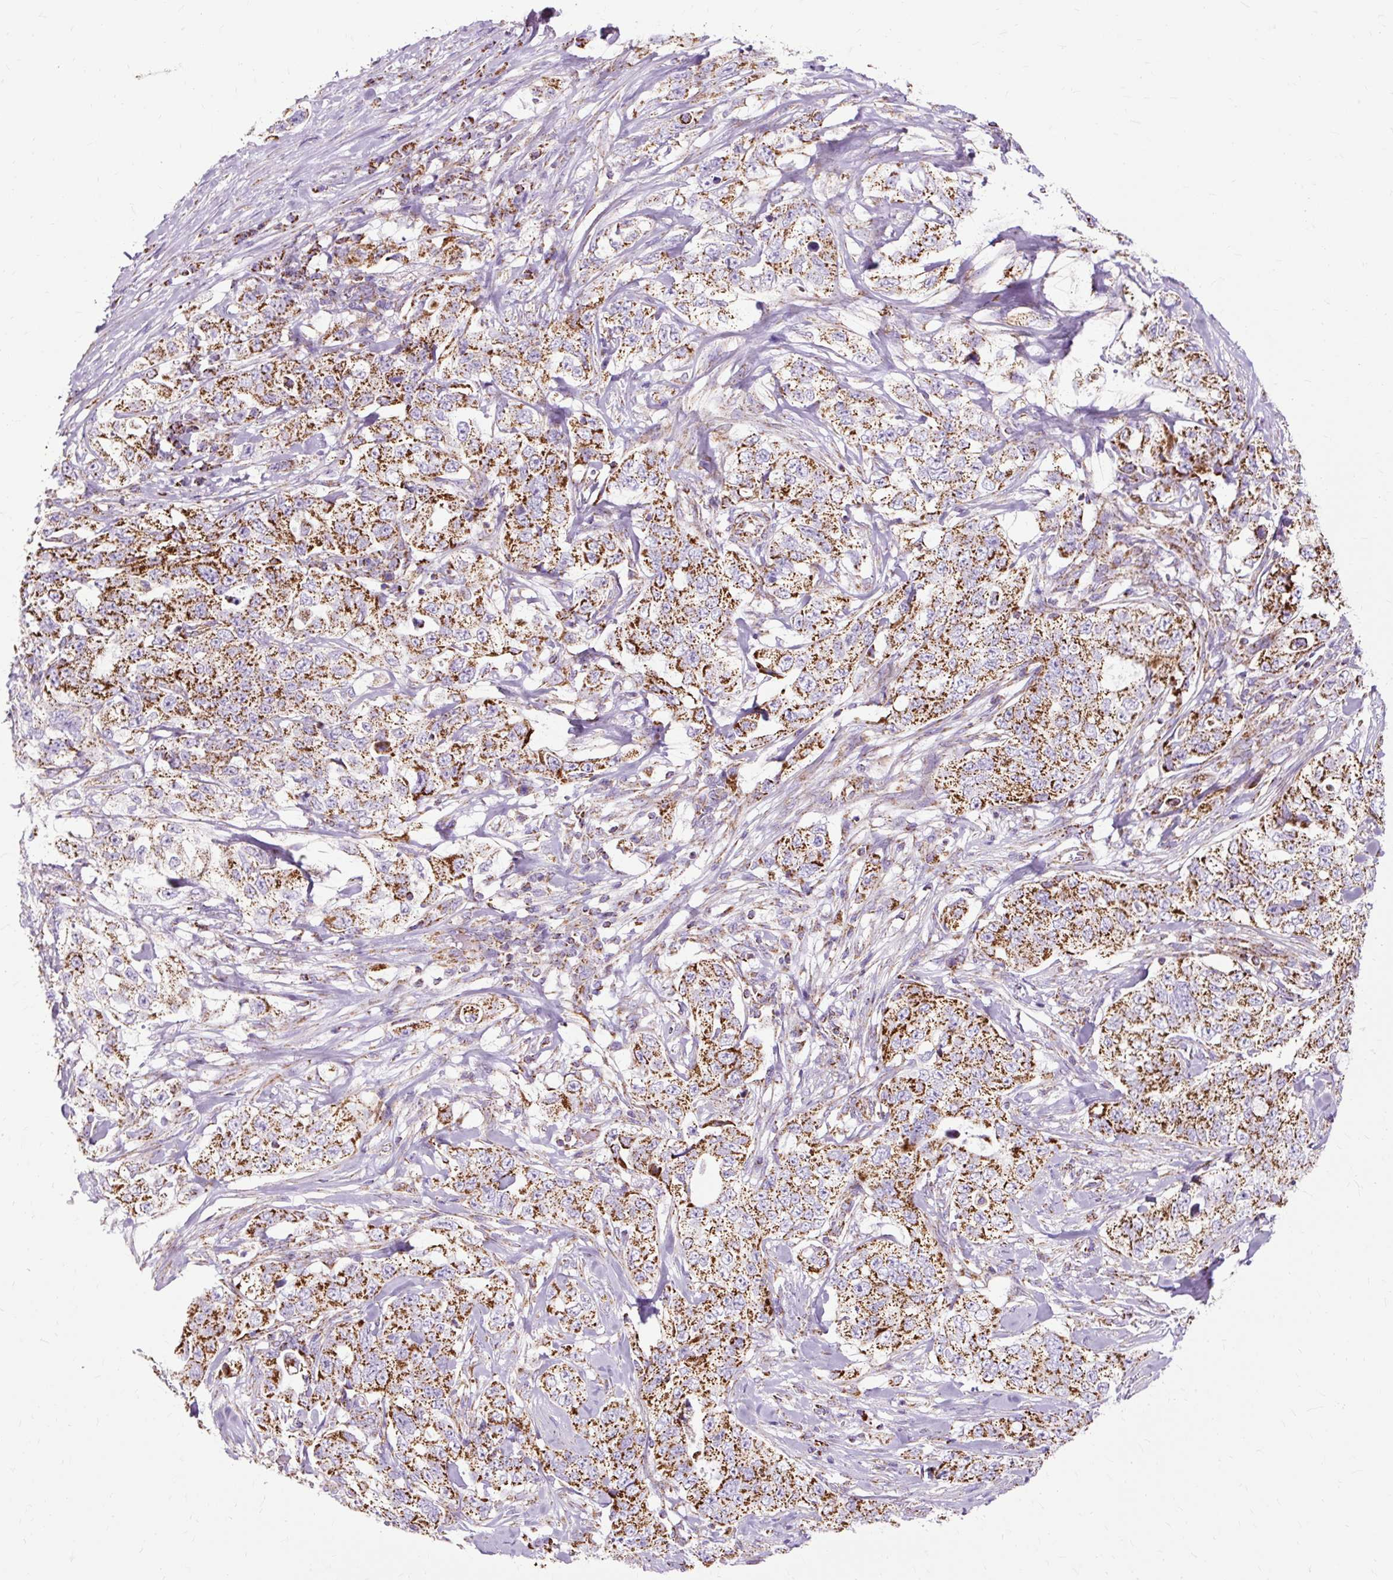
{"staining": {"intensity": "strong", "quantity": ">75%", "location": "cytoplasmic/membranous"}, "tissue": "lung cancer", "cell_type": "Tumor cells", "image_type": "cancer", "snomed": [{"axis": "morphology", "description": "Adenocarcinoma, NOS"}, {"axis": "topography", "description": "Lung"}], "caption": "An immunohistochemistry (IHC) histopathology image of tumor tissue is shown. Protein staining in brown highlights strong cytoplasmic/membranous positivity in lung cancer (adenocarcinoma) within tumor cells.", "gene": "DLAT", "patient": {"sex": "female", "age": 51}}